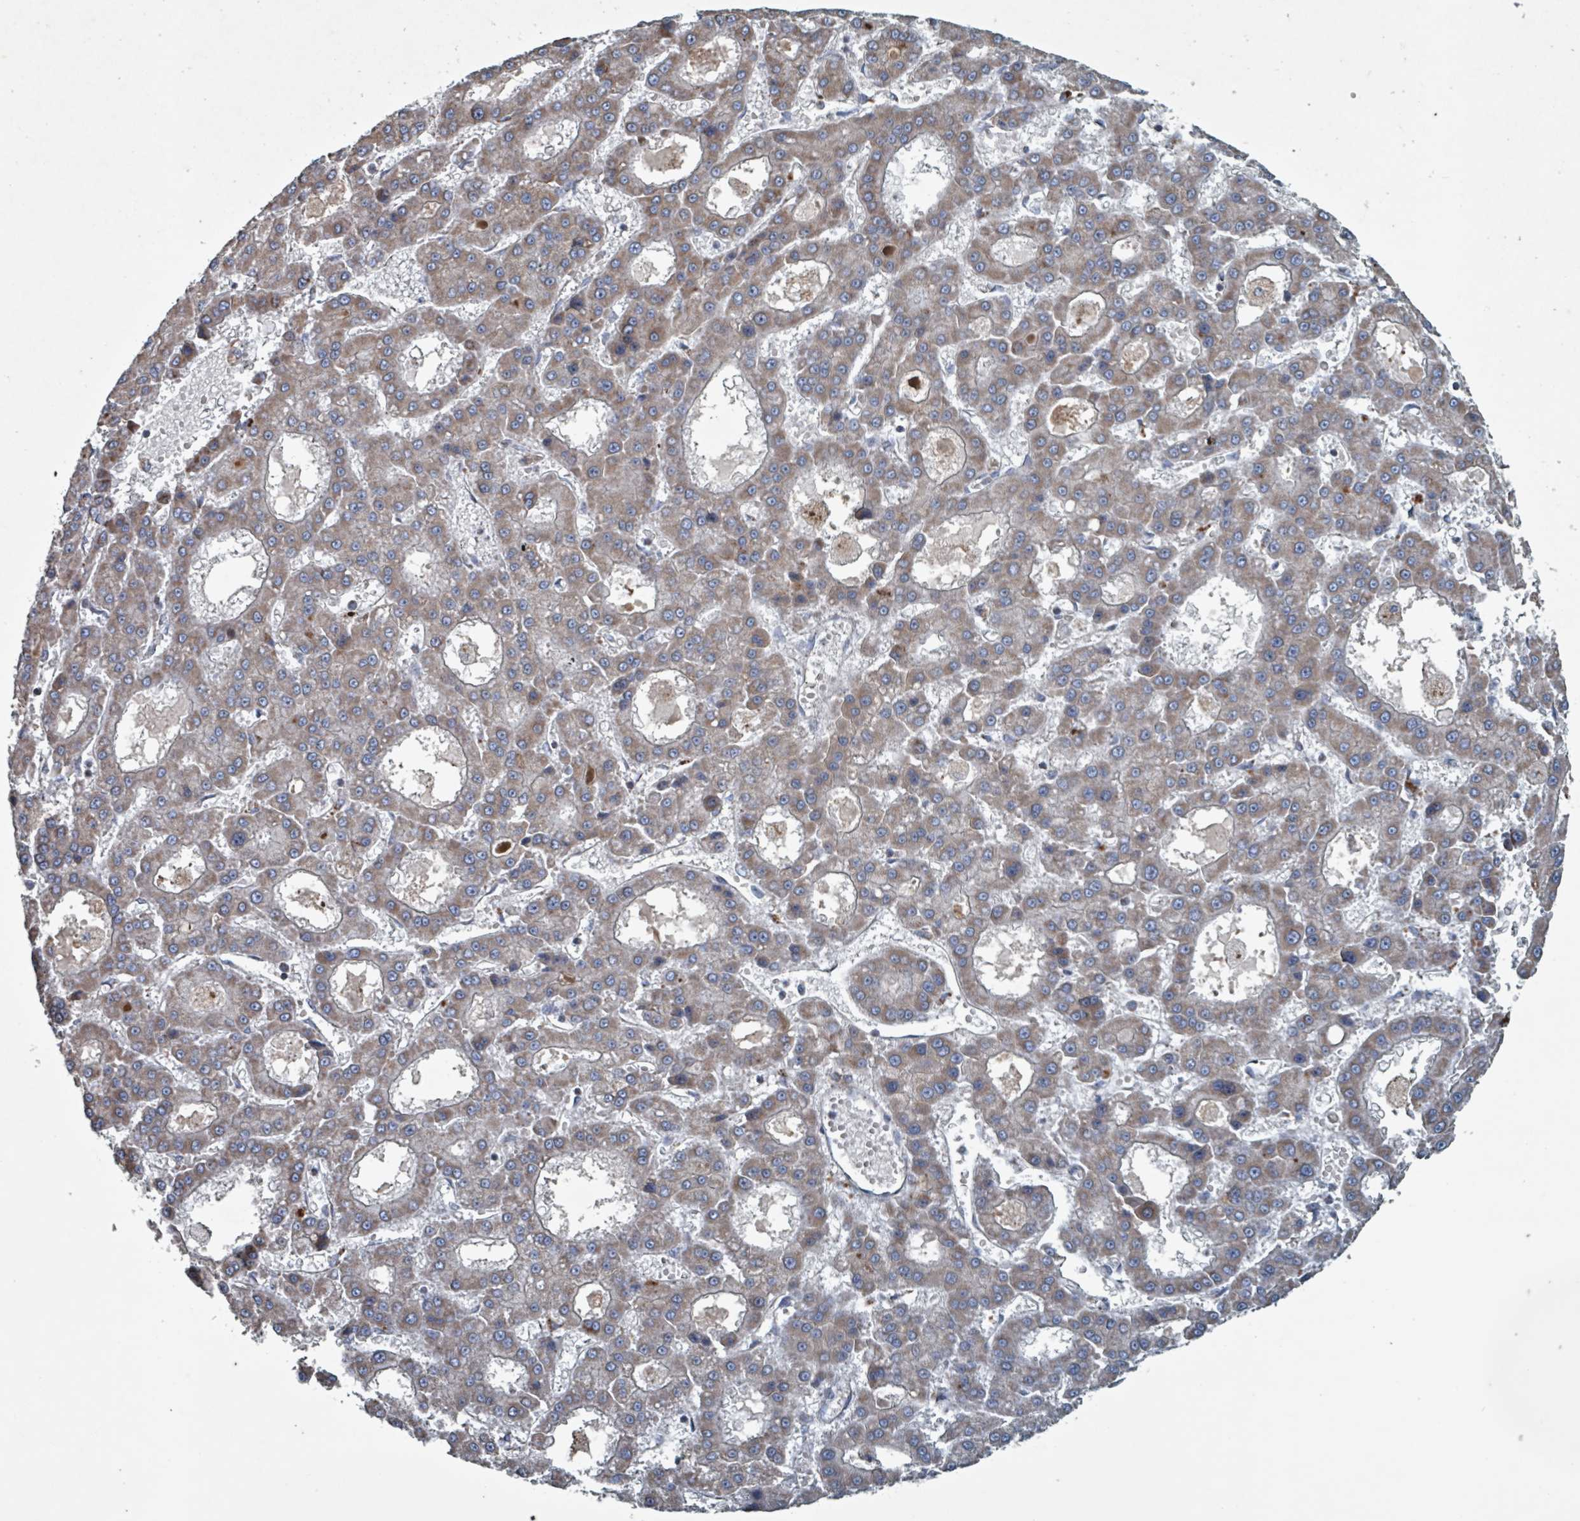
{"staining": {"intensity": "moderate", "quantity": ">75%", "location": "cytoplasmic/membranous"}, "tissue": "liver cancer", "cell_type": "Tumor cells", "image_type": "cancer", "snomed": [{"axis": "morphology", "description": "Carcinoma, Hepatocellular, NOS"}, {"axis": "topography", "description": "Liver"}], "caption": "Protein analysis of liver hepatocellular carcinoma tissue displays moderate cytoplasmic/membranous staining in about >75% of tumor cells.", "gene": "ABHD18", "patient": {"sex": "male", "age": 70}}